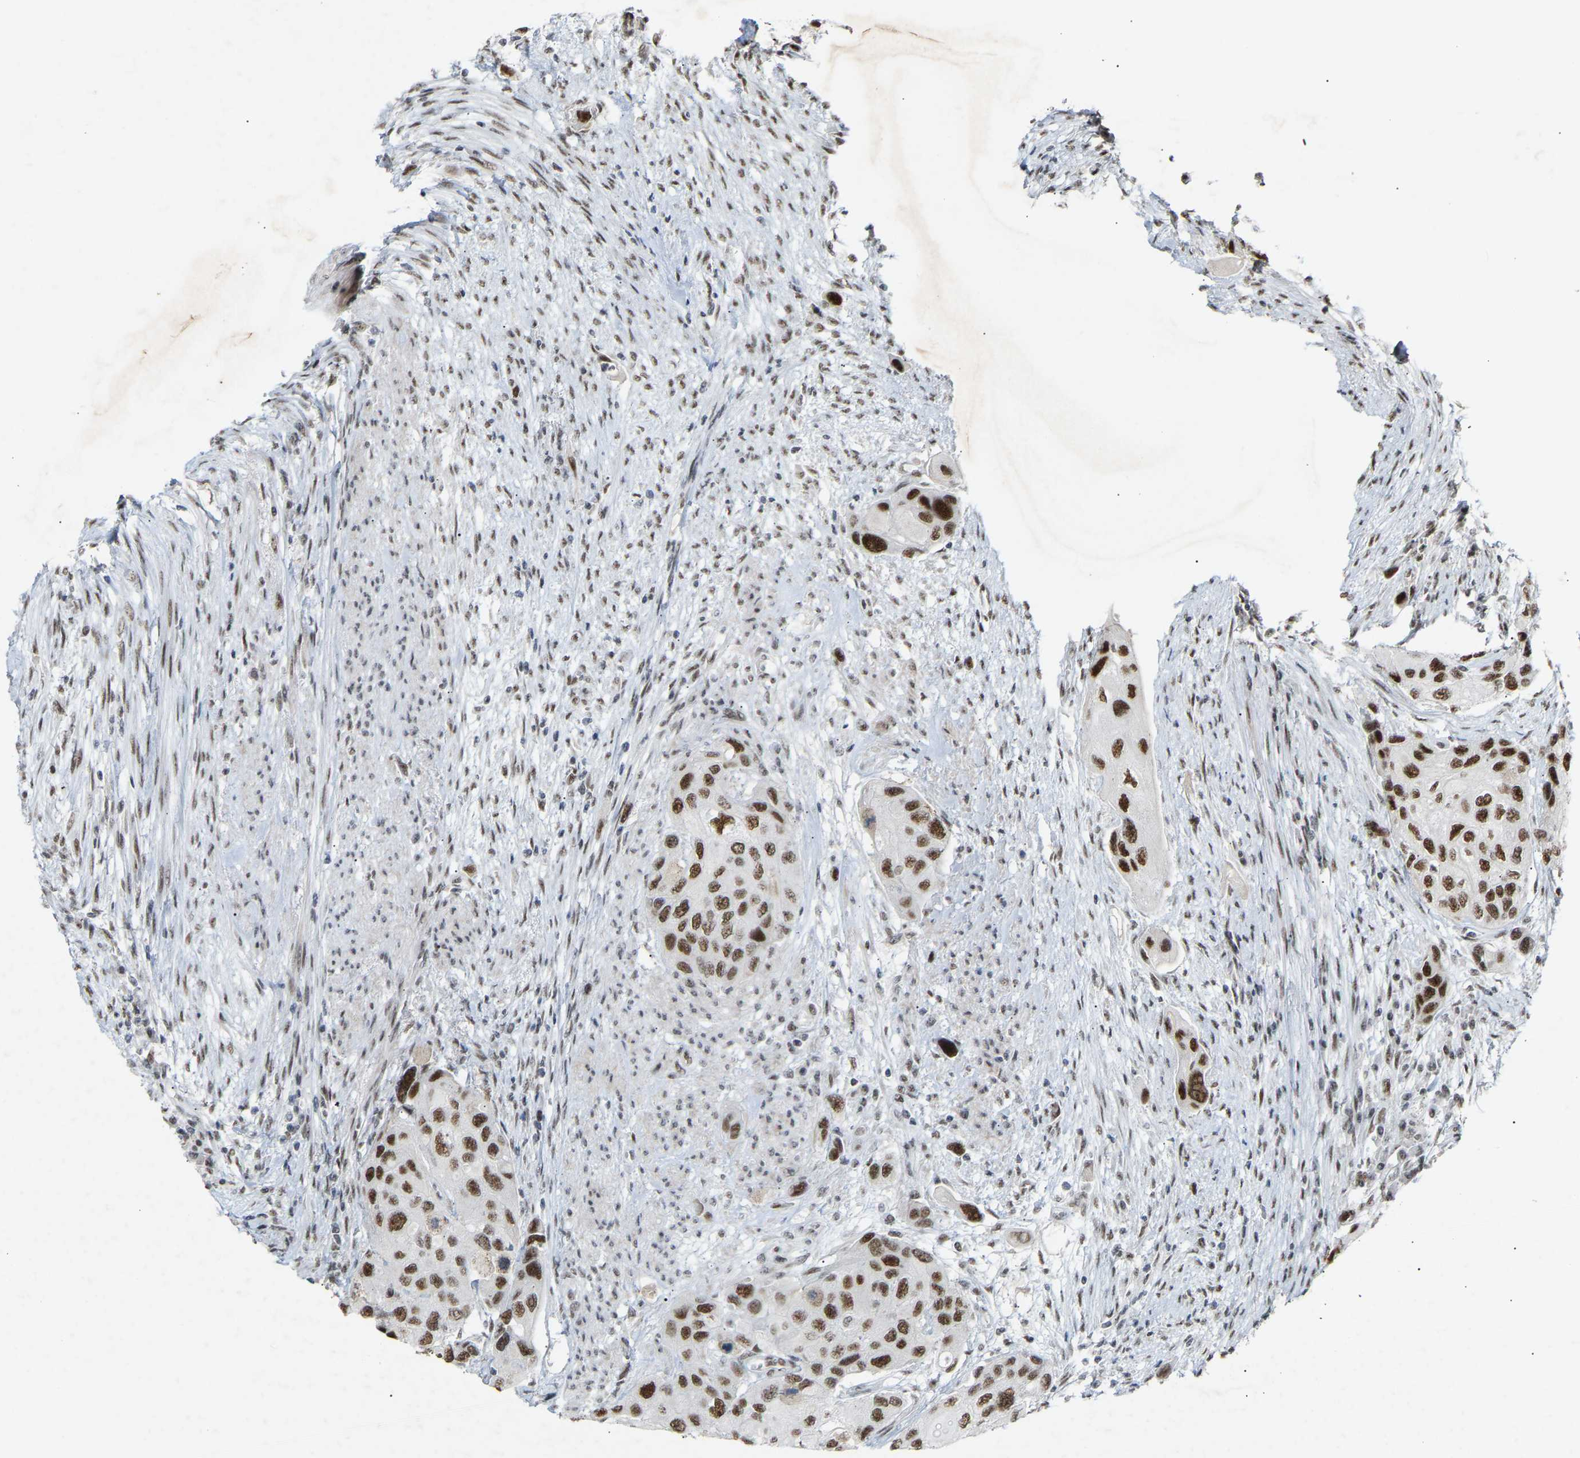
{"staining": {"intensity": "strong", "quantity": ">75%", "location": "nuclear"}, "tissue": "urothelial cancer", "cell_type": "Tumor cells", "image_type": "cancer", "snomed": [{"axis": "morphology", "description": "Urothelial carcinoma, High grade"}, {"axis": "topography", "description": "Urinary bladder"}], "caption": "Protein staining by immunohistochemistry displays strong nuclear expression in approximately >75% of tumor cells in urothelial cancer.", "gene": "NELFB", "patient": {"sex": "female", "age": 56}}